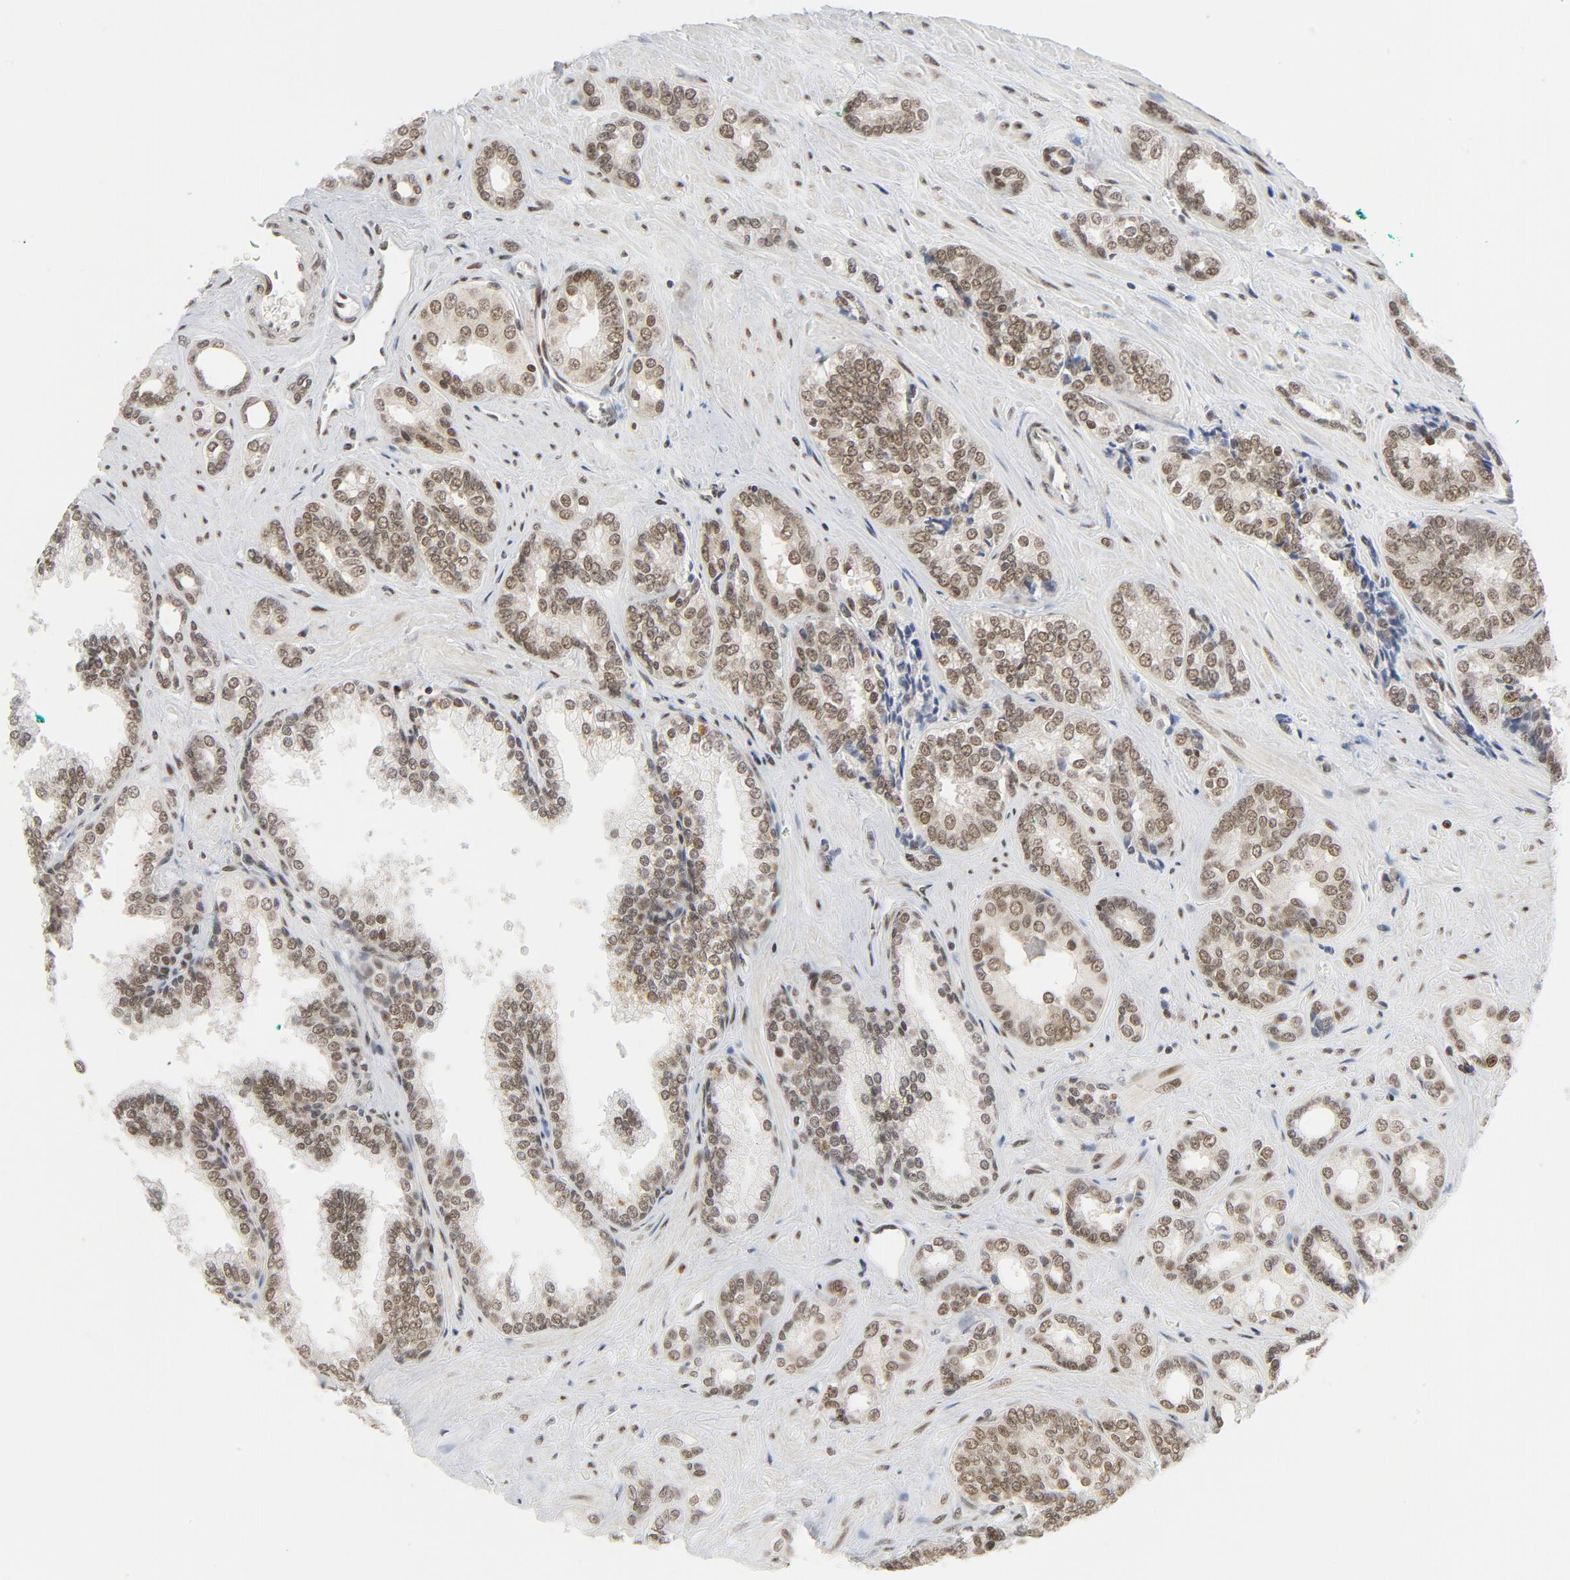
{"staining": {"intensity": "moderate", "quantity": ">75%", "location": "nuclear"}, "tissue": "prostate cancer", "cell_type": "Tumor cells", "image_type": "cancer", "snomed": [{"axis": "morphology", "description": "Adenocarcinoma, High grade"}, {"axis": "topography", "description": "Prostate"}], "caption": "Prostate cancer stained with IHC demonstrates moderate nuclear expression in approximately >75% of tumor cells.", "gene": "ERCC1", "patient": {"sex": "male", "age": 67}}